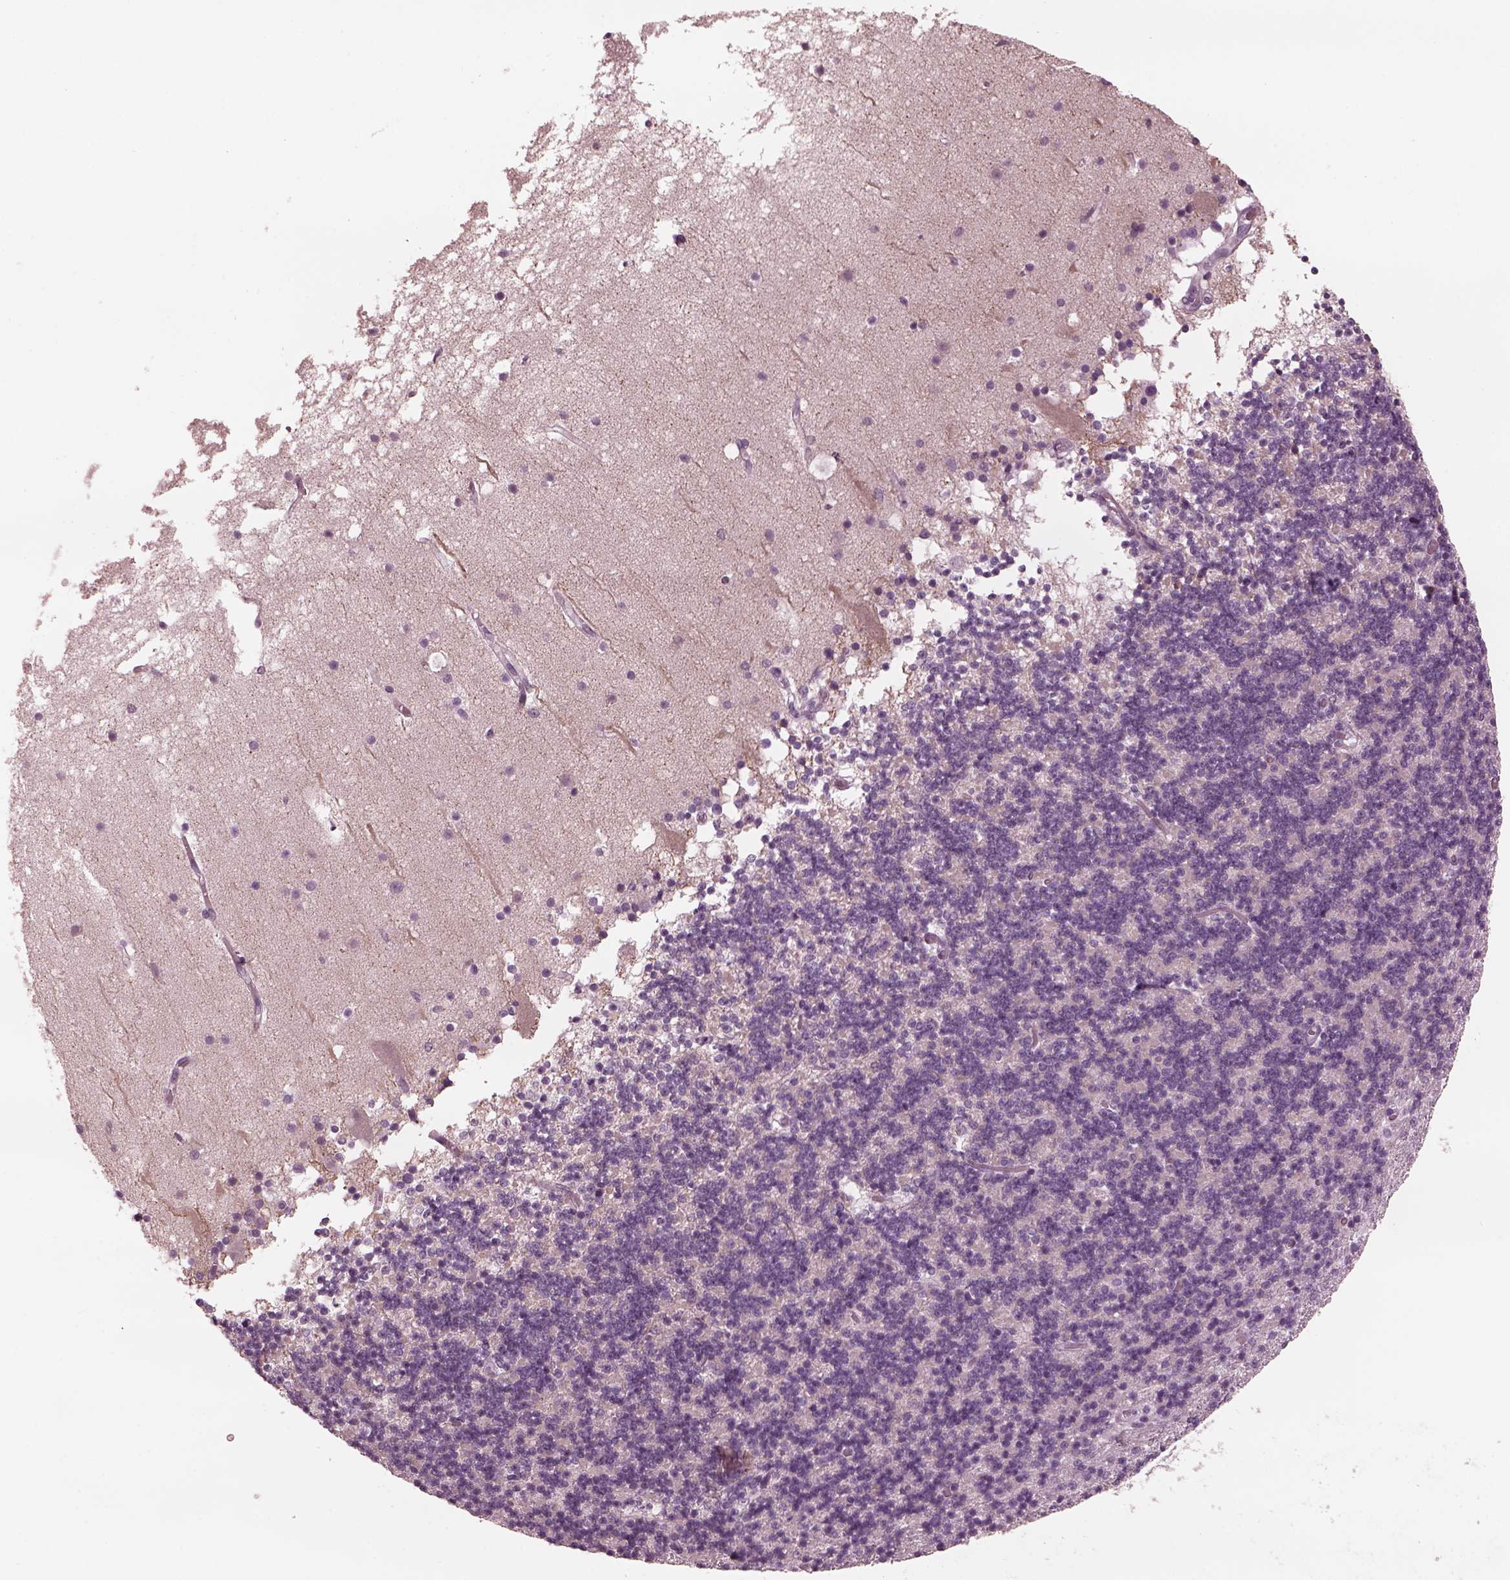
{"staining": {"intensity": "negative", "quantity": "none", "location": "none"}, "tissue": "cerebellum", "cell_type": "Cells in granular layer", "image_type": "normal", "snomed": [{"axis": "morphology", "description": "Normal tissue, NOS"}, {"axis": "topography", "description": "Cerebellum"}], "caption": "Cells in granular layer show no significant protein expression in unremarkable cerebellum. (DAB (3,3'-diaminobenzidine) immunohistochemistry with hematoxylin counter stain).", "gene": "YY2", "patient": {"sex": "male", "age": 70}}